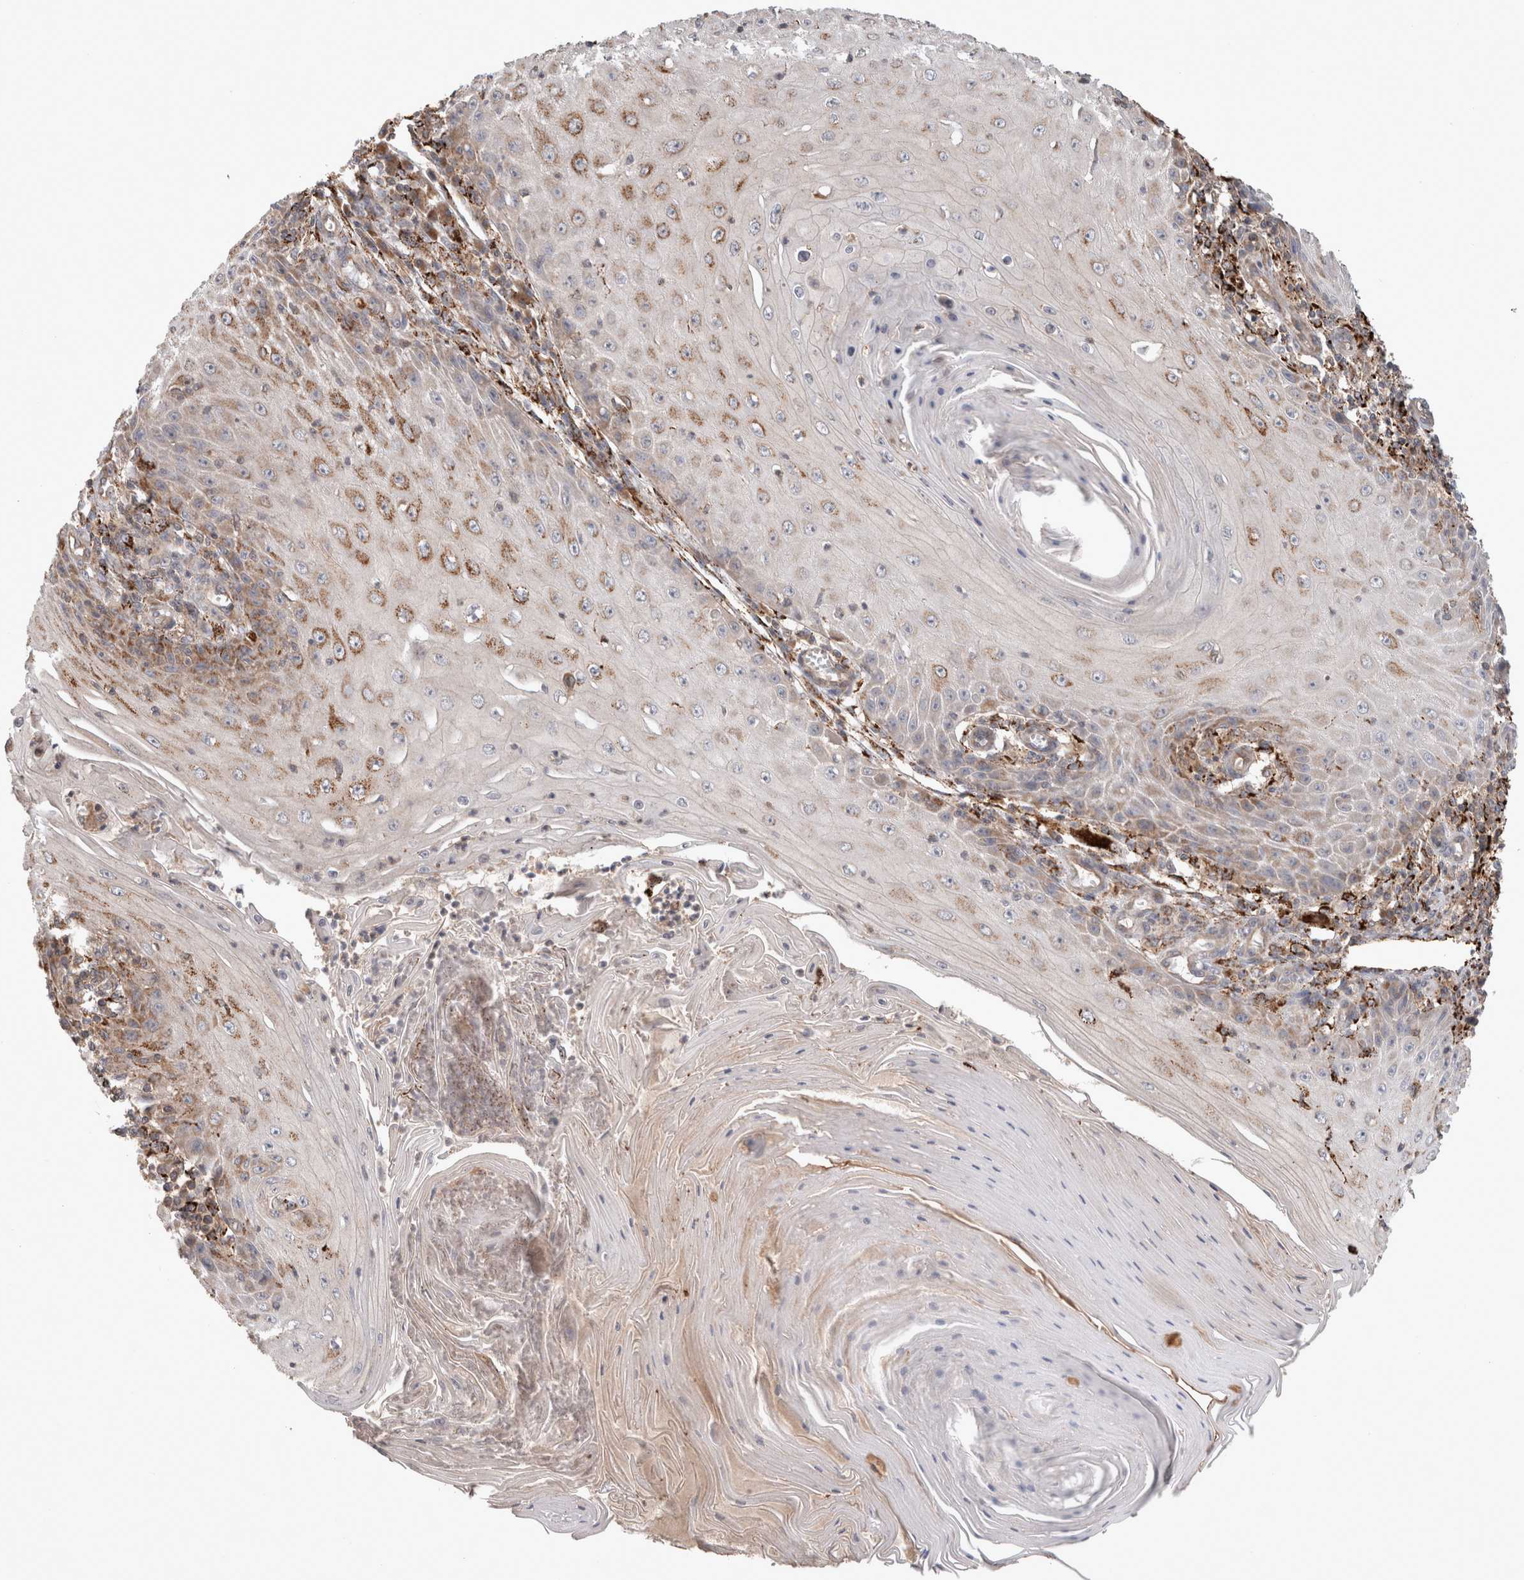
{"staining": {"intensity": "moderate", "quantity": "<25%", "location": "cytoplasmic/membranous"}, "tissue": "skin cancer", "cell_type": "Tumor cells", "image_type": "cancer", "snomed": [{"axis": "morphology", "description": "Squamous cell carcinoma, NOS"}, {"axis": "topography", "description": "Skin"}], "caption": "Protein expression analysis of squamous cell carcinoma (skin) shows moderate cytoplasmic/membranous staining in approximately <25% of tumor cells.", "gene": "HROB", "patient": {"sex": "female", "age": 73}}